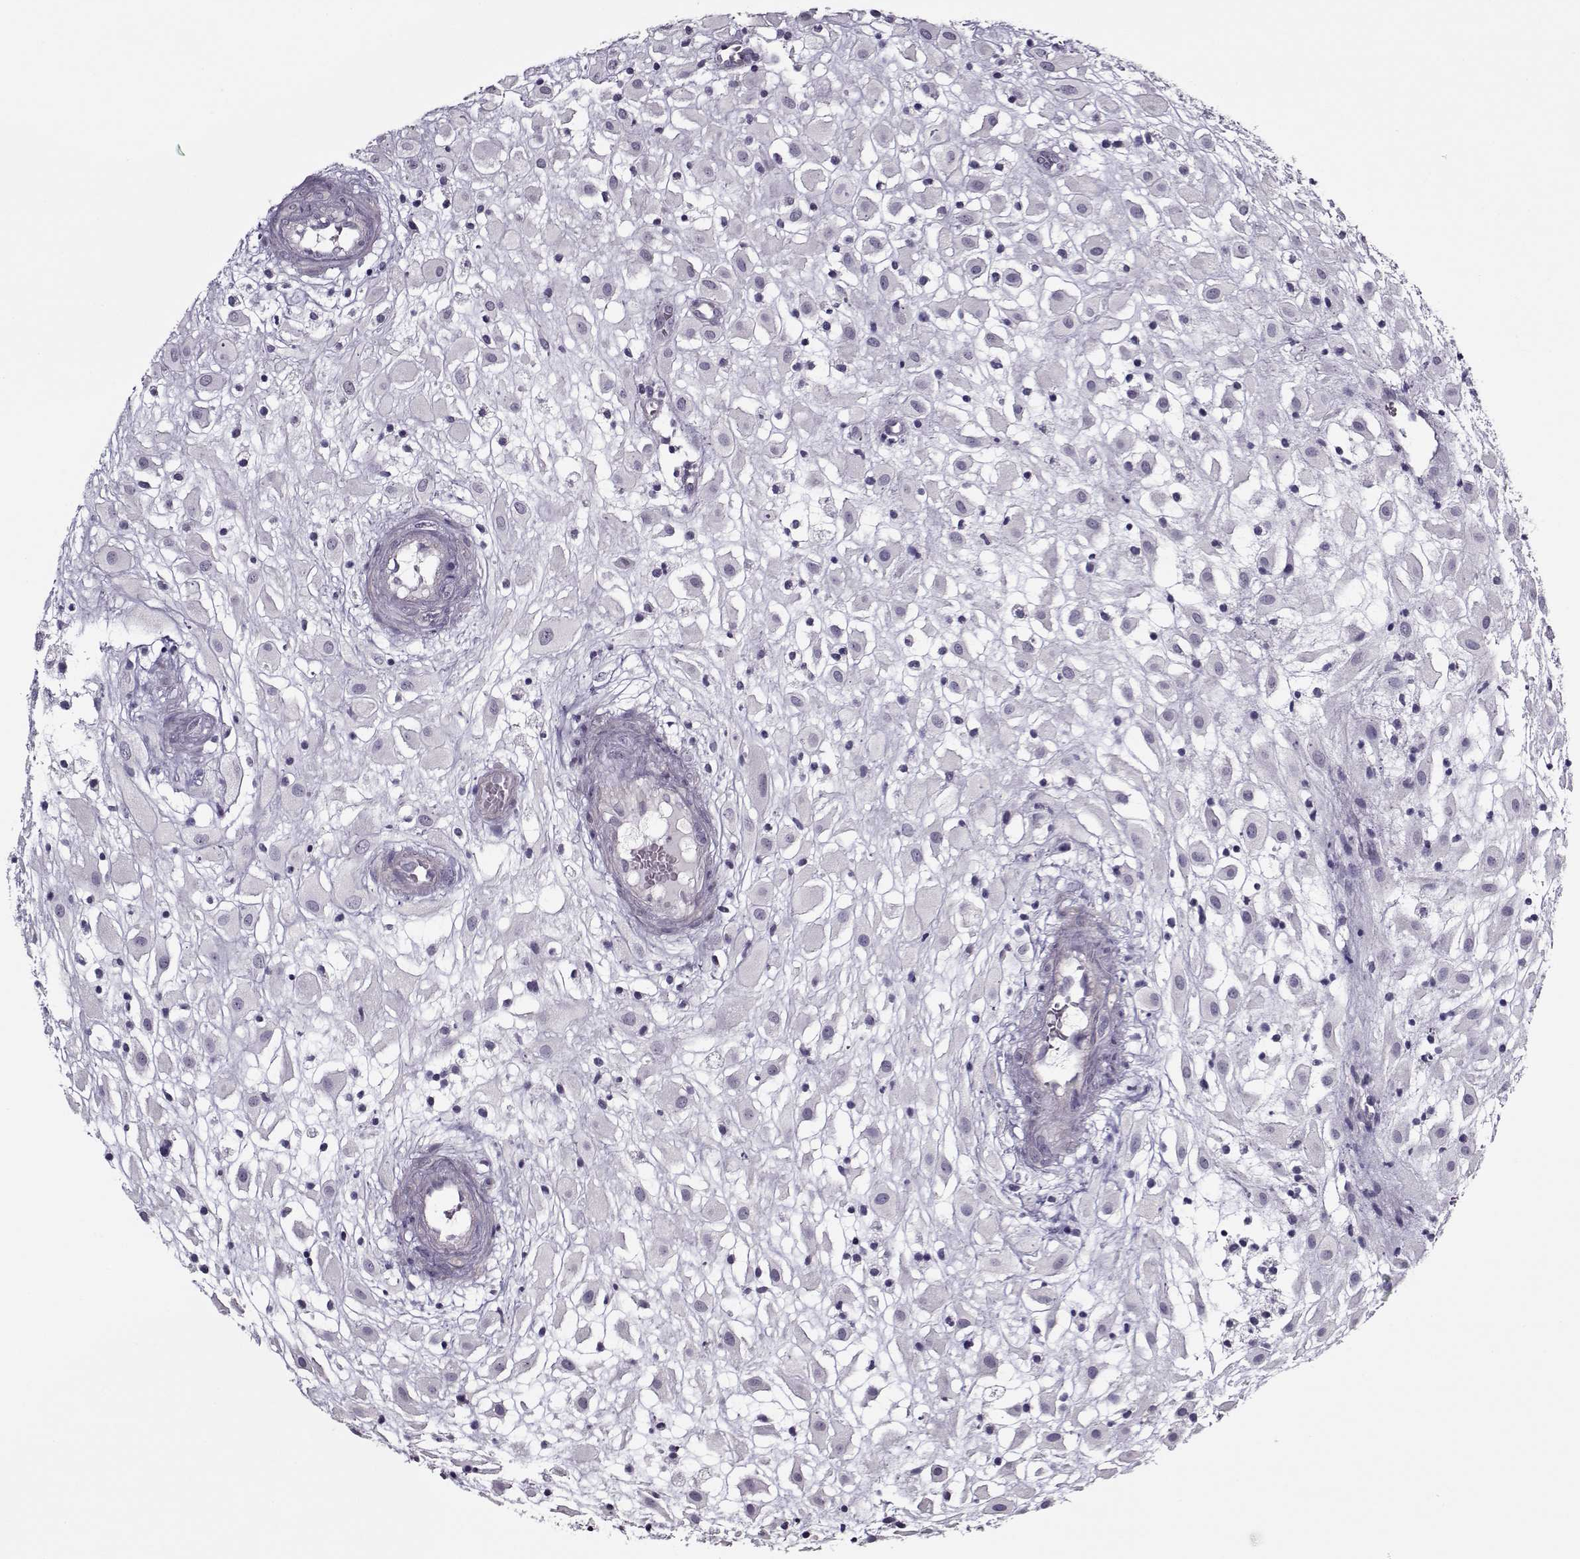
{"staining": {"intensity": "negative", "quantity": "none", "location": "none"}, "tissue": "placenta", "cell_type": "Decidual cells", "image_type": "normal", "snomed": [{"axis": "morphology", "description": "Normal tissue, NOS"}, {"axis": "topography", "description": "Placenta"}], "caption": "A high-resolution photomicrograph shows immunohistochemistry staining of normal placenta, which reveals no significant expression in decidual cells. (Brightfield microscopy of DAB immunohistochemistry at high magnification).", "gene": "CIBAR1", "patient": {"sex": "female", "age": 24}}